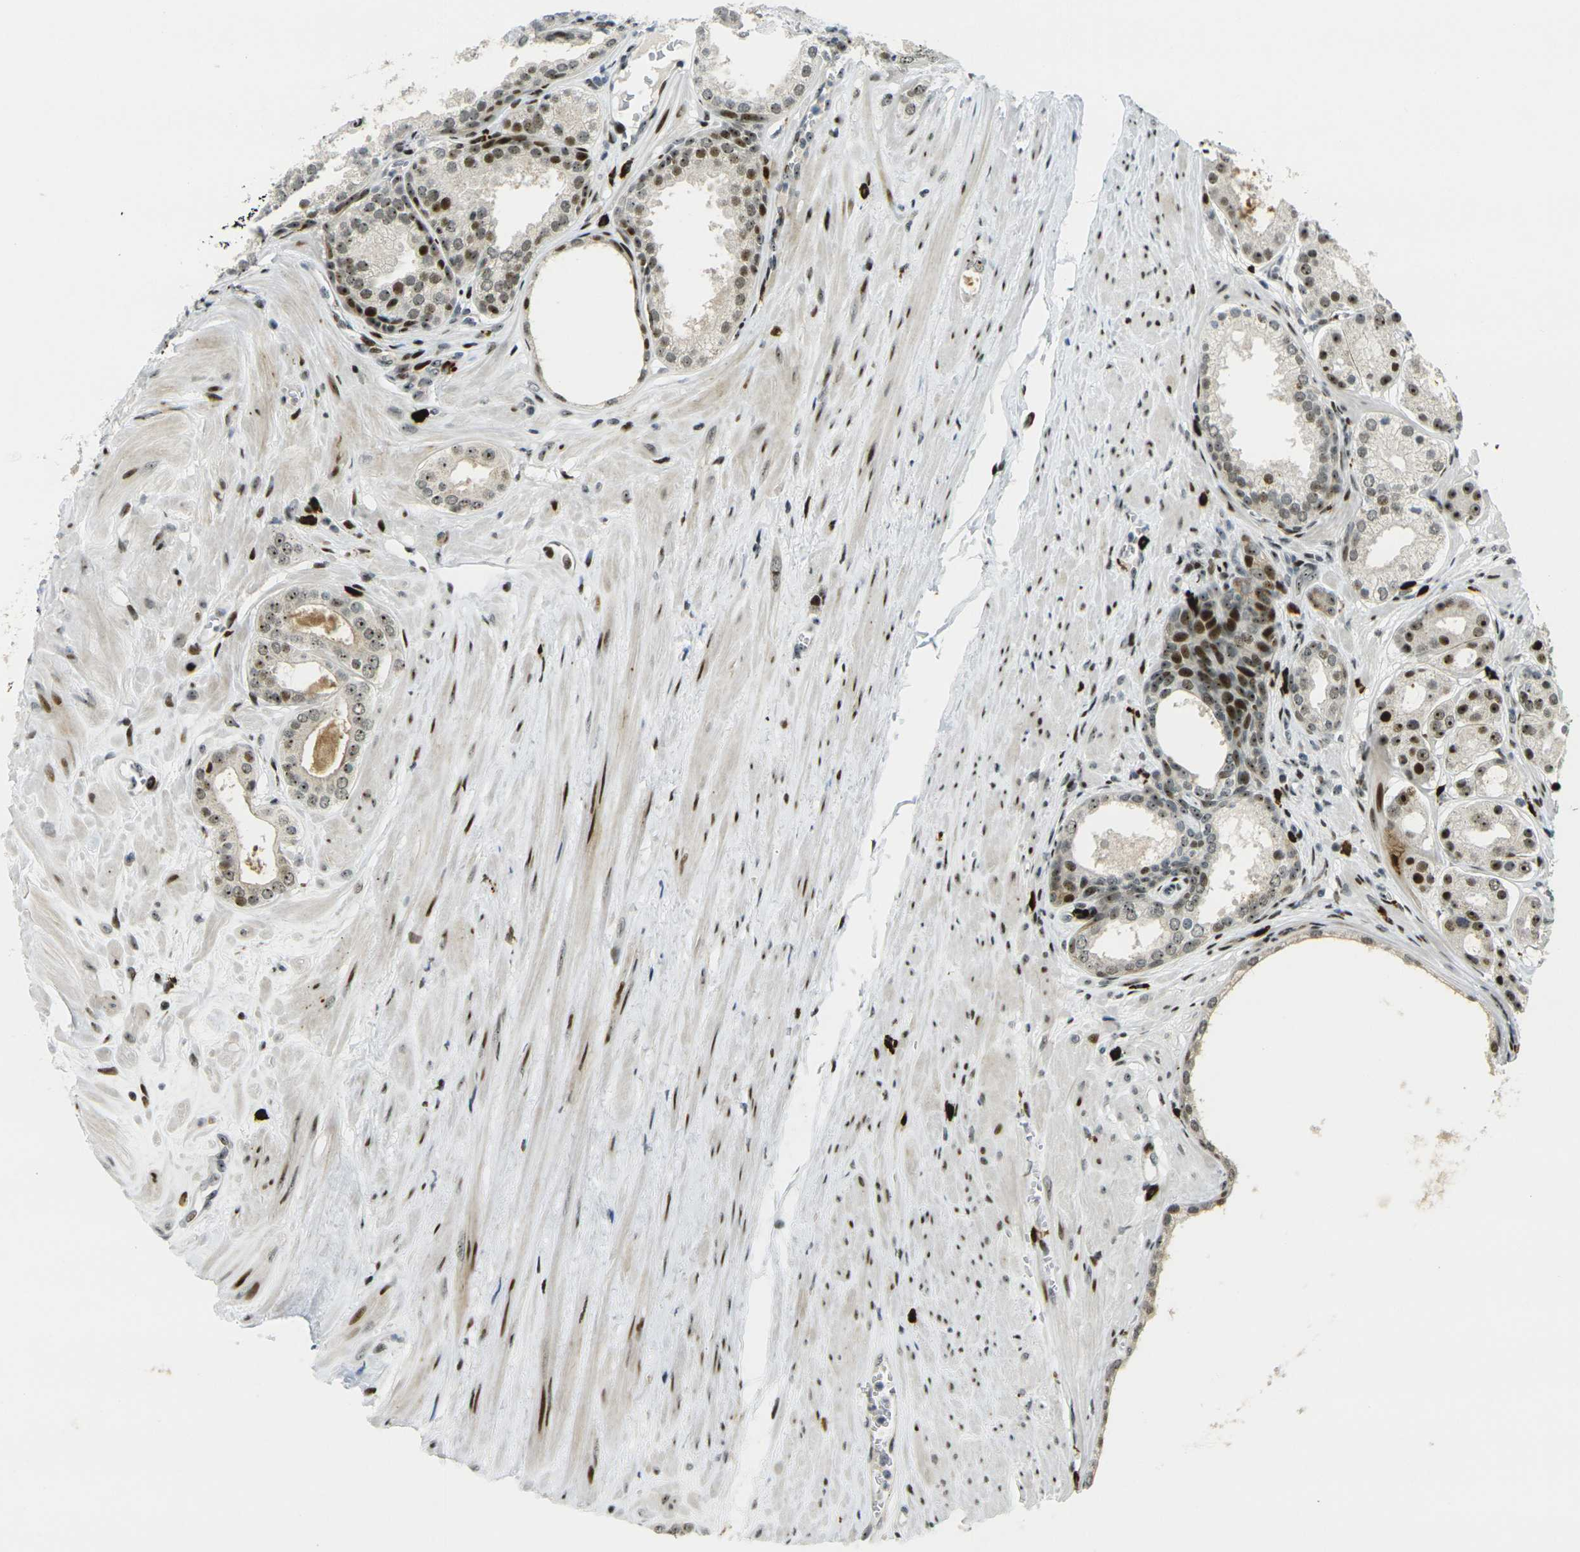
{"staining": {"intensity": "strong", "quantity": ">75%", "location": "nuclear"}, "tissue": "prostate cancer", "cell_type": "Tumor cells", "image_type": "cancer", "snomed": [{"axis": "morphology", "description": "Adenocarcinoma, Low grade"}, {"axis": "topography", "description": "Prostate"}], "caption": "Tumor cells exhibit high levels of strong nuclear staining in about >75% of cells in prostate cancer.", "gene": "UBE2C", "patient": {"sex": "male", "age": 57}}